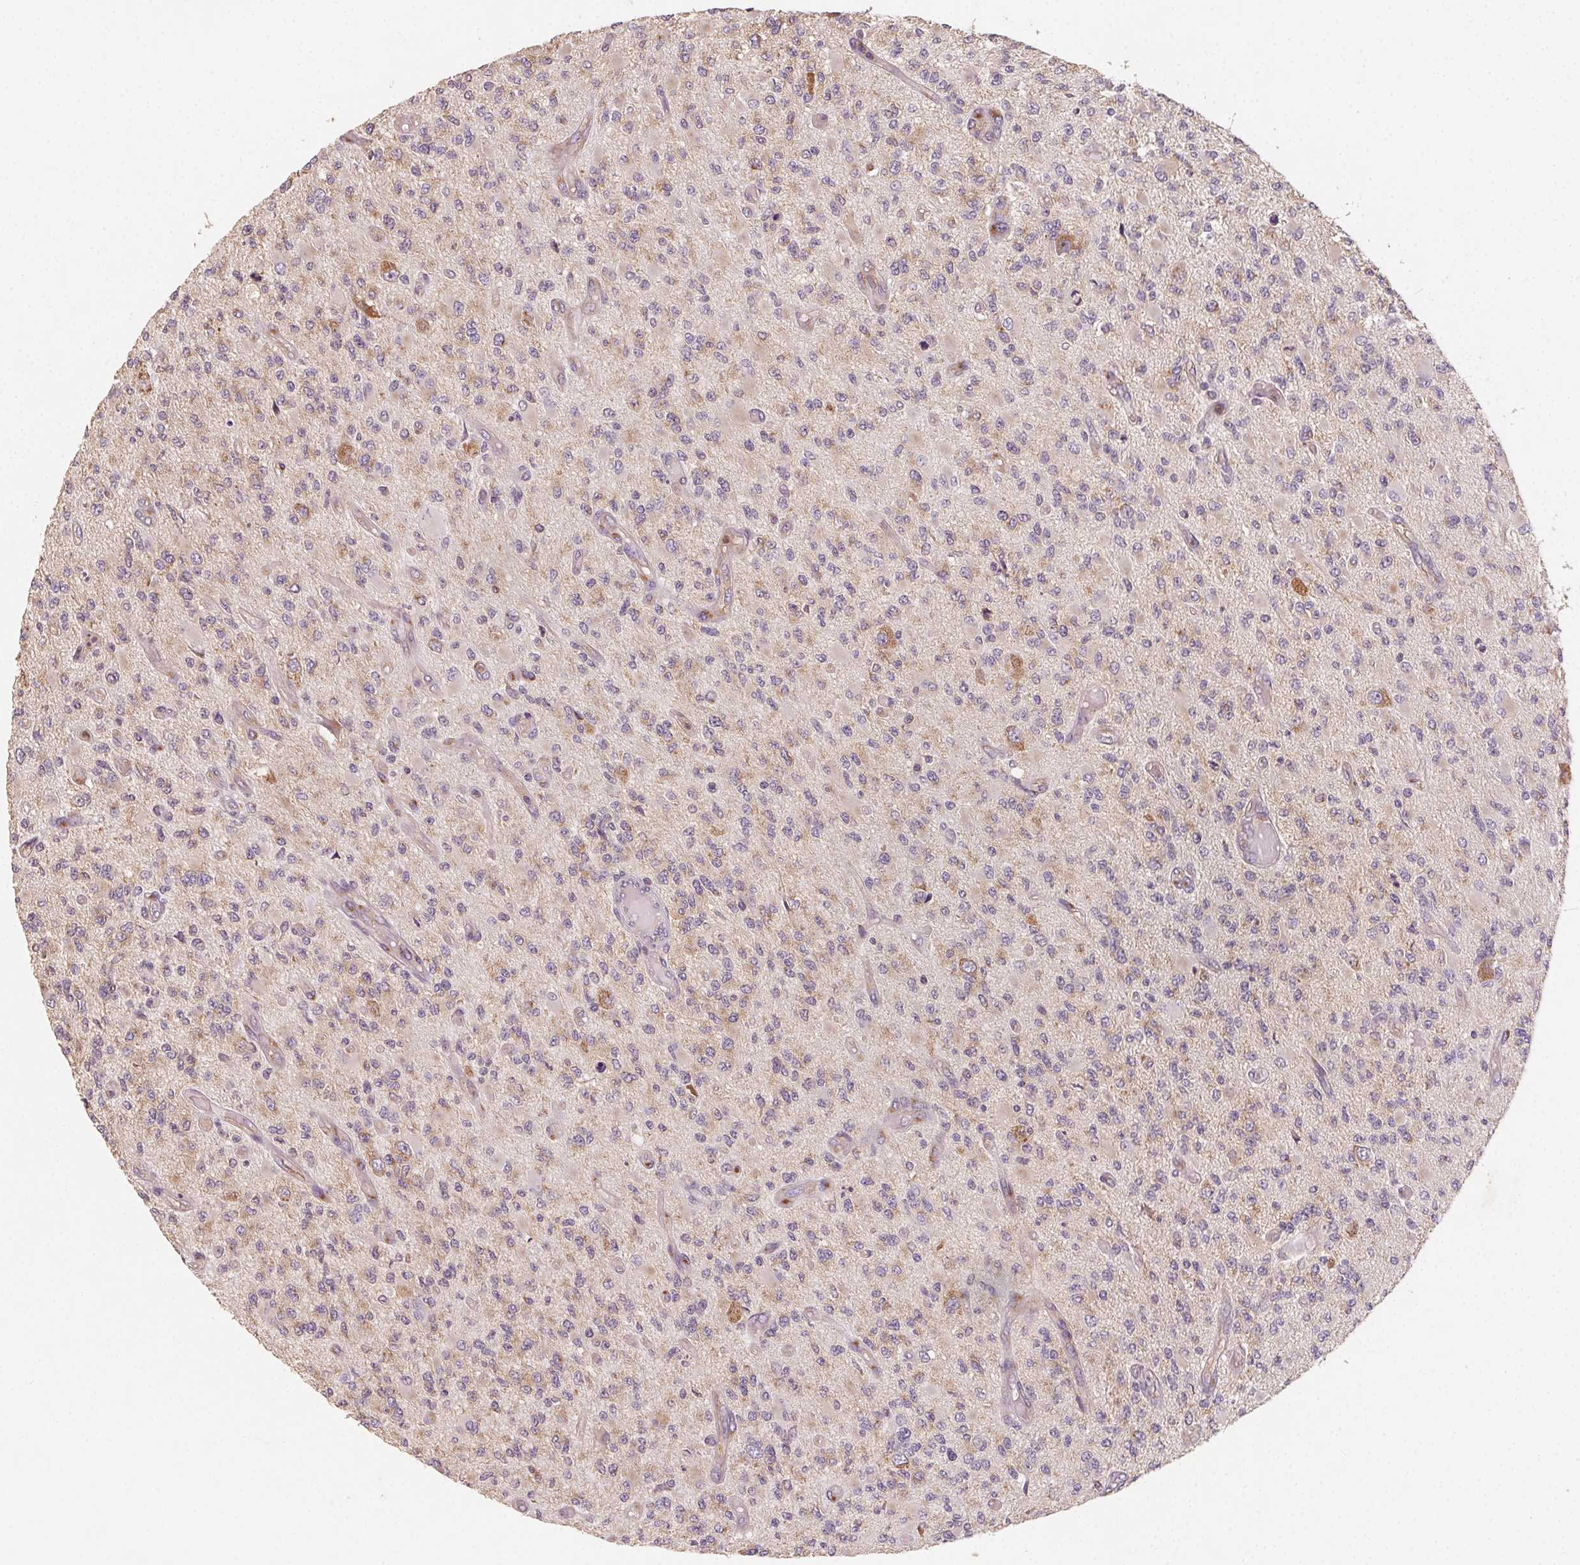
{"staining": {"intensity": "moderate", "quantity": "<25%", "location": "cytoplasmic/membranous"}, "tissue": "glioma", "cell_type": "Tumor cells", "image_type": "cancer", "snomed": [{"axis": "morphology", "description": "Glioma, malignant, High grade"}, {"axis": "topography", "description": "Brain"}], "caption": "An image of human malignant glioma (high-grade) stained for a protein reveals moderate cytoplasmic/membranous brown staining in tumor cells.", "gene": "AP1S1", "patient": {"sex": "female", "age": 63}}